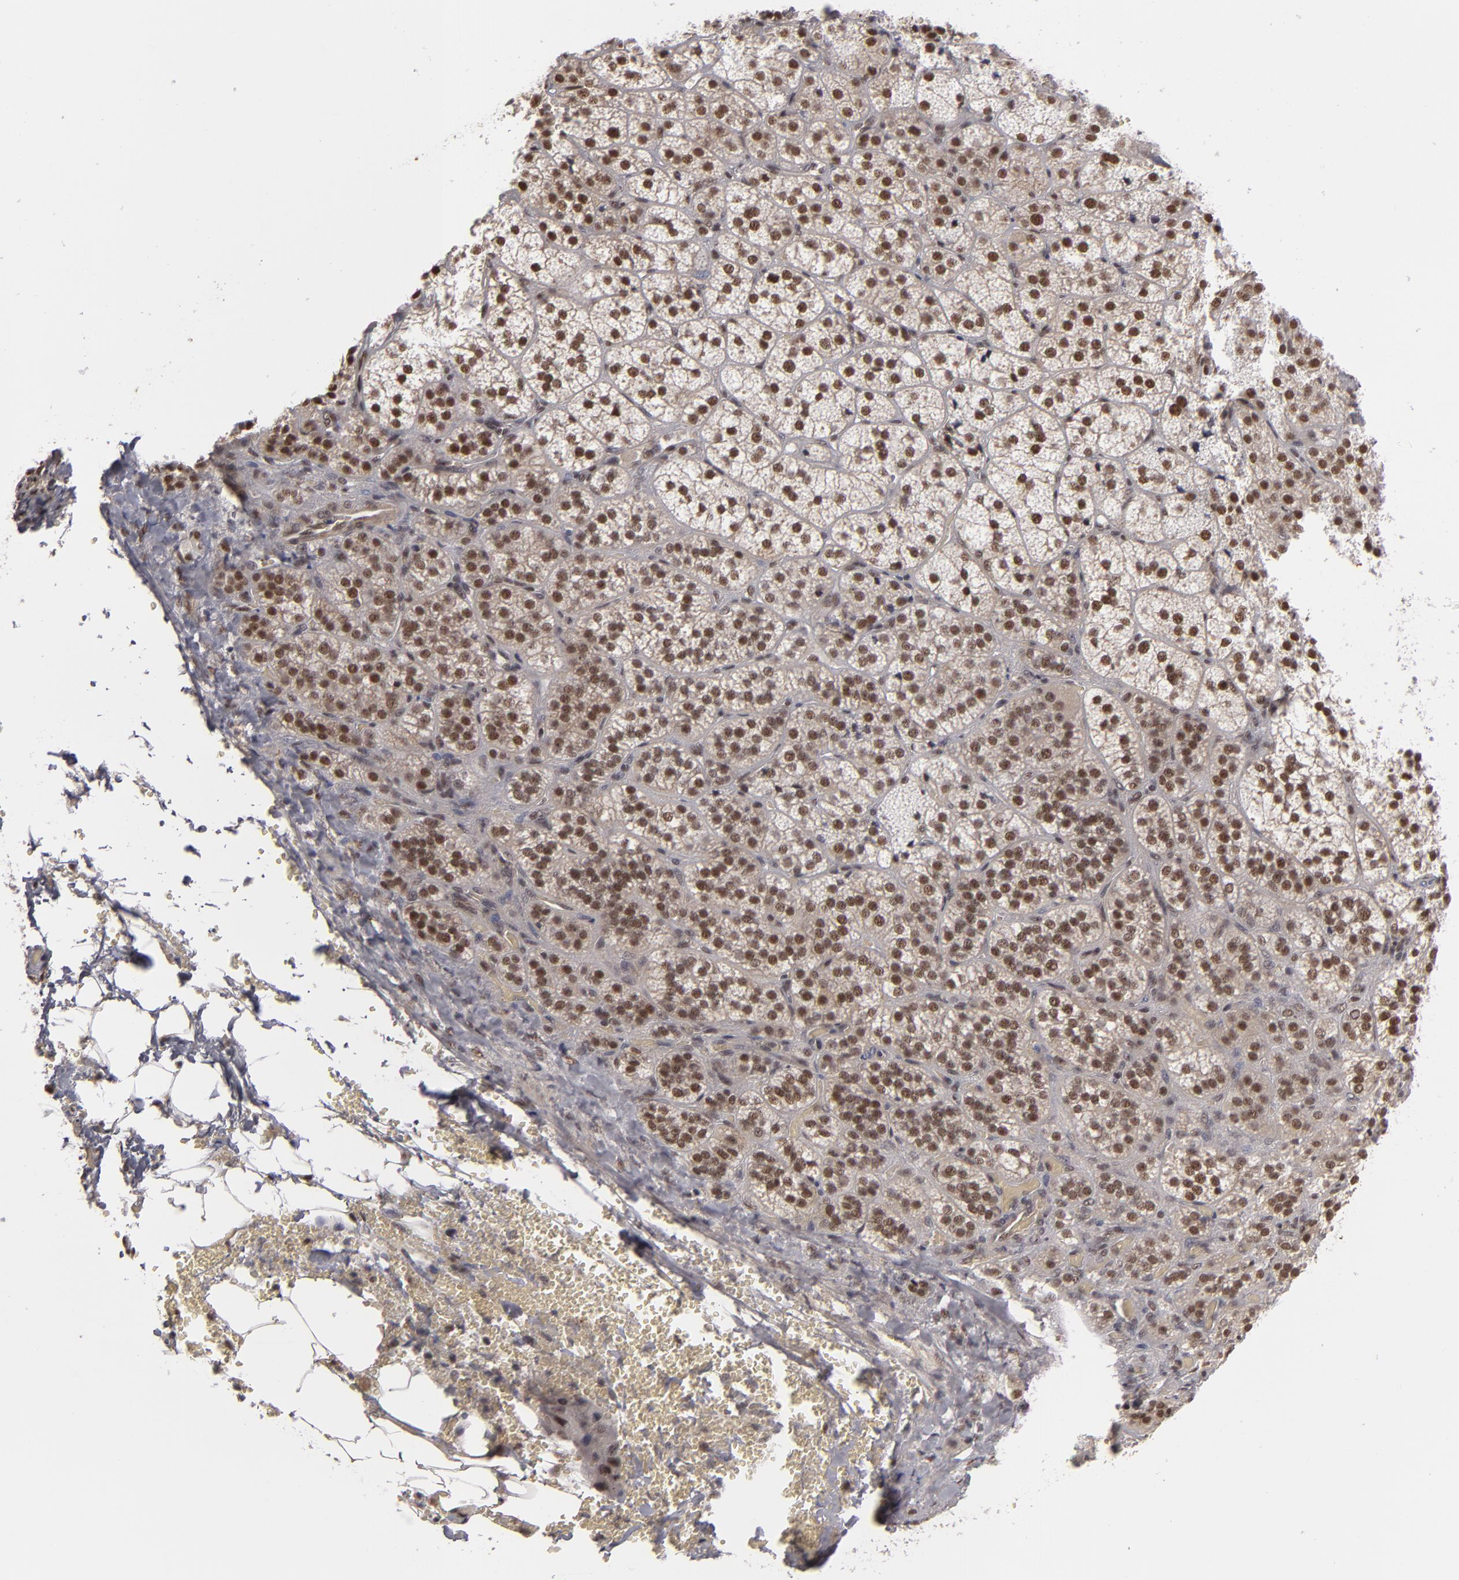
{"staining": {"intensity": "strong", "quantity": ">75%", "location": "nuclear"}, "tissue": "adrenal gland", "cell_type": "Glandular cells", "image_type": "normal", "snomed": [{"axis": "morphology", "description": "Normal tissue, NOS"}, {"axis": "topography", "description": "Adrenal gland"}], "caption": "A histopathology image of adrenal gland stained for a protein exhibits strong nuclear brown staining in glandular cells.", "gene": "ZNF234", "patient": {"sex": "female", "age": 71}}